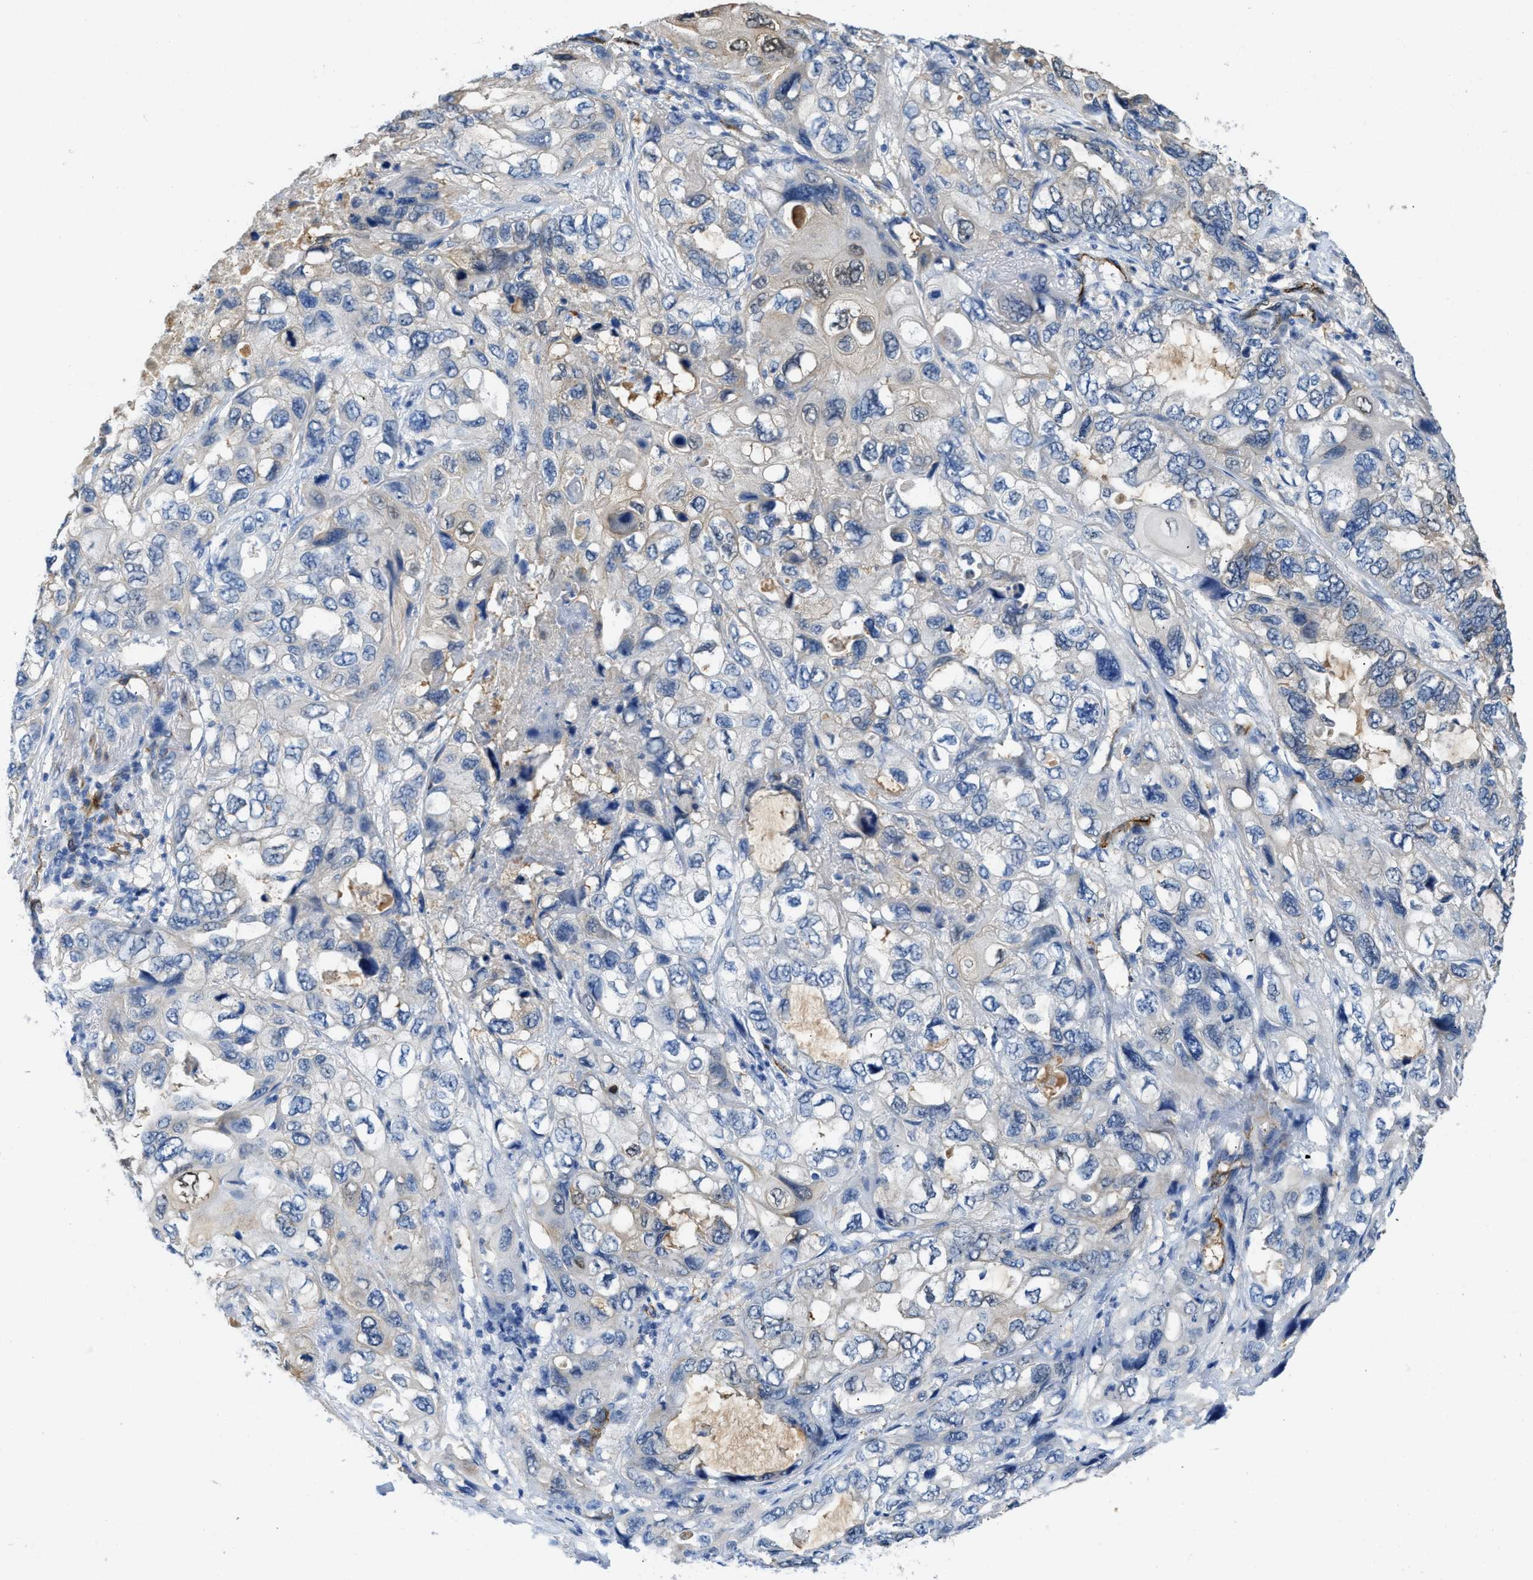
{"staining": {"intensity": "weak", "quantity": "<25%", "location": "cytoplasmic/membranous,nuclear"}, "tissue": "lung cancer", "cell_type": "Tumor cells", "image_type": "cancer", "snomed": [{"axis": "morphology", "description": "Squamous cell carcinoma, NOS"}, {"axis": "topography", "description": "Lung"}], "caption": "Human squamous cell carcinoma (lung) stained for a protein using immunohistochemistry demonstrates no staining in tumor cells.", "gene": "SPEG", "patient": {"sex": "female", "age": 73}}